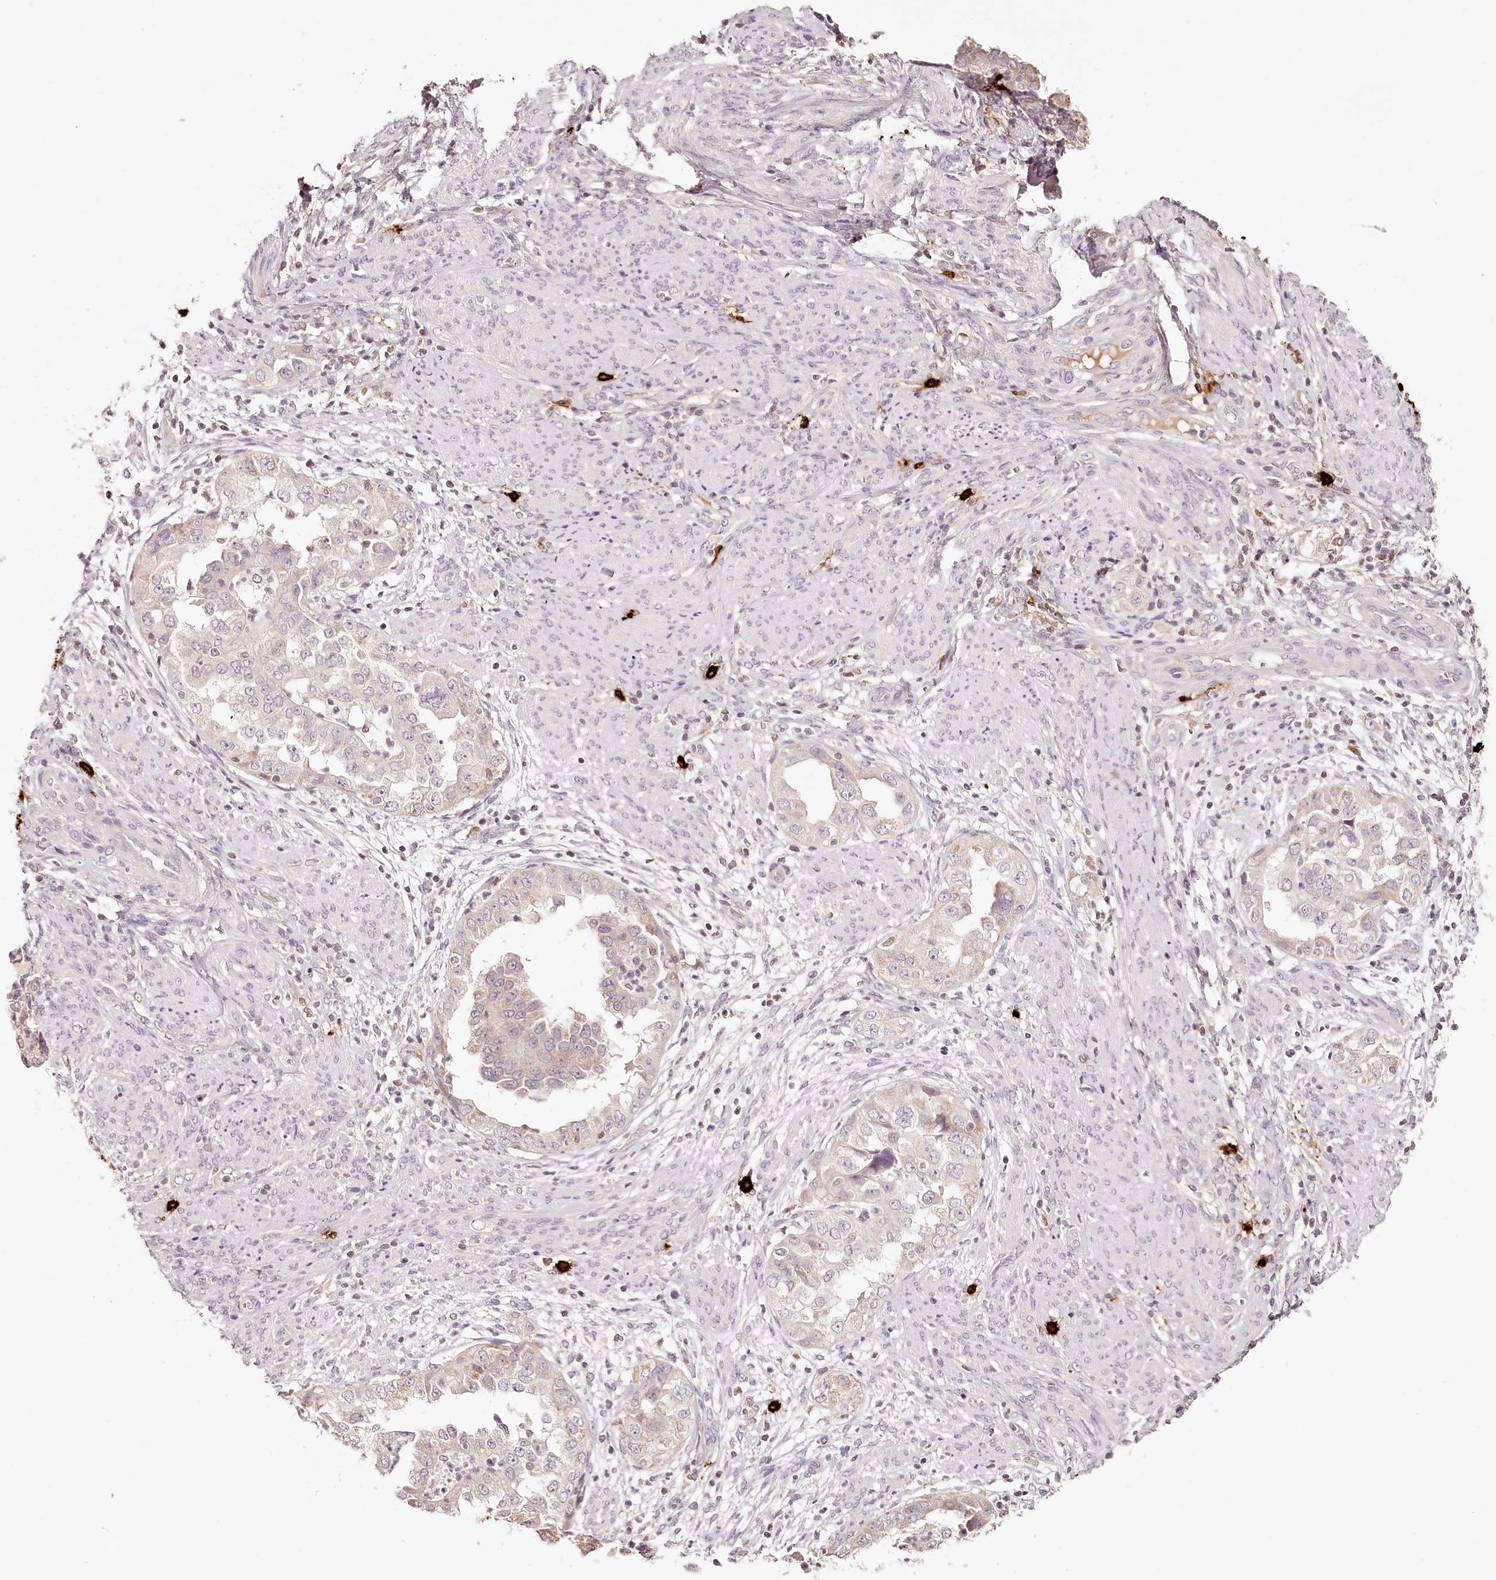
{"staining": {"intensity": "weak", "quantity": "<25%", "location": "cytoplasmic/membranous"}, "tissue": "endometrial cancer", "cell_type": "Tumor cells", "image_type": "cancer", "snomed": [{"axis": "morphology", "description": "Adenocarcinoma, NOS"}, {"axis": "topography", "description": "Endometrium"}], "caption": "This is an IHC micrograph of endometrial cancer (adenocarcinoma). There is no positivity in tumor cells.", "gene": "SYNGR1", "patient": {"sex": "female", "age": 85}}